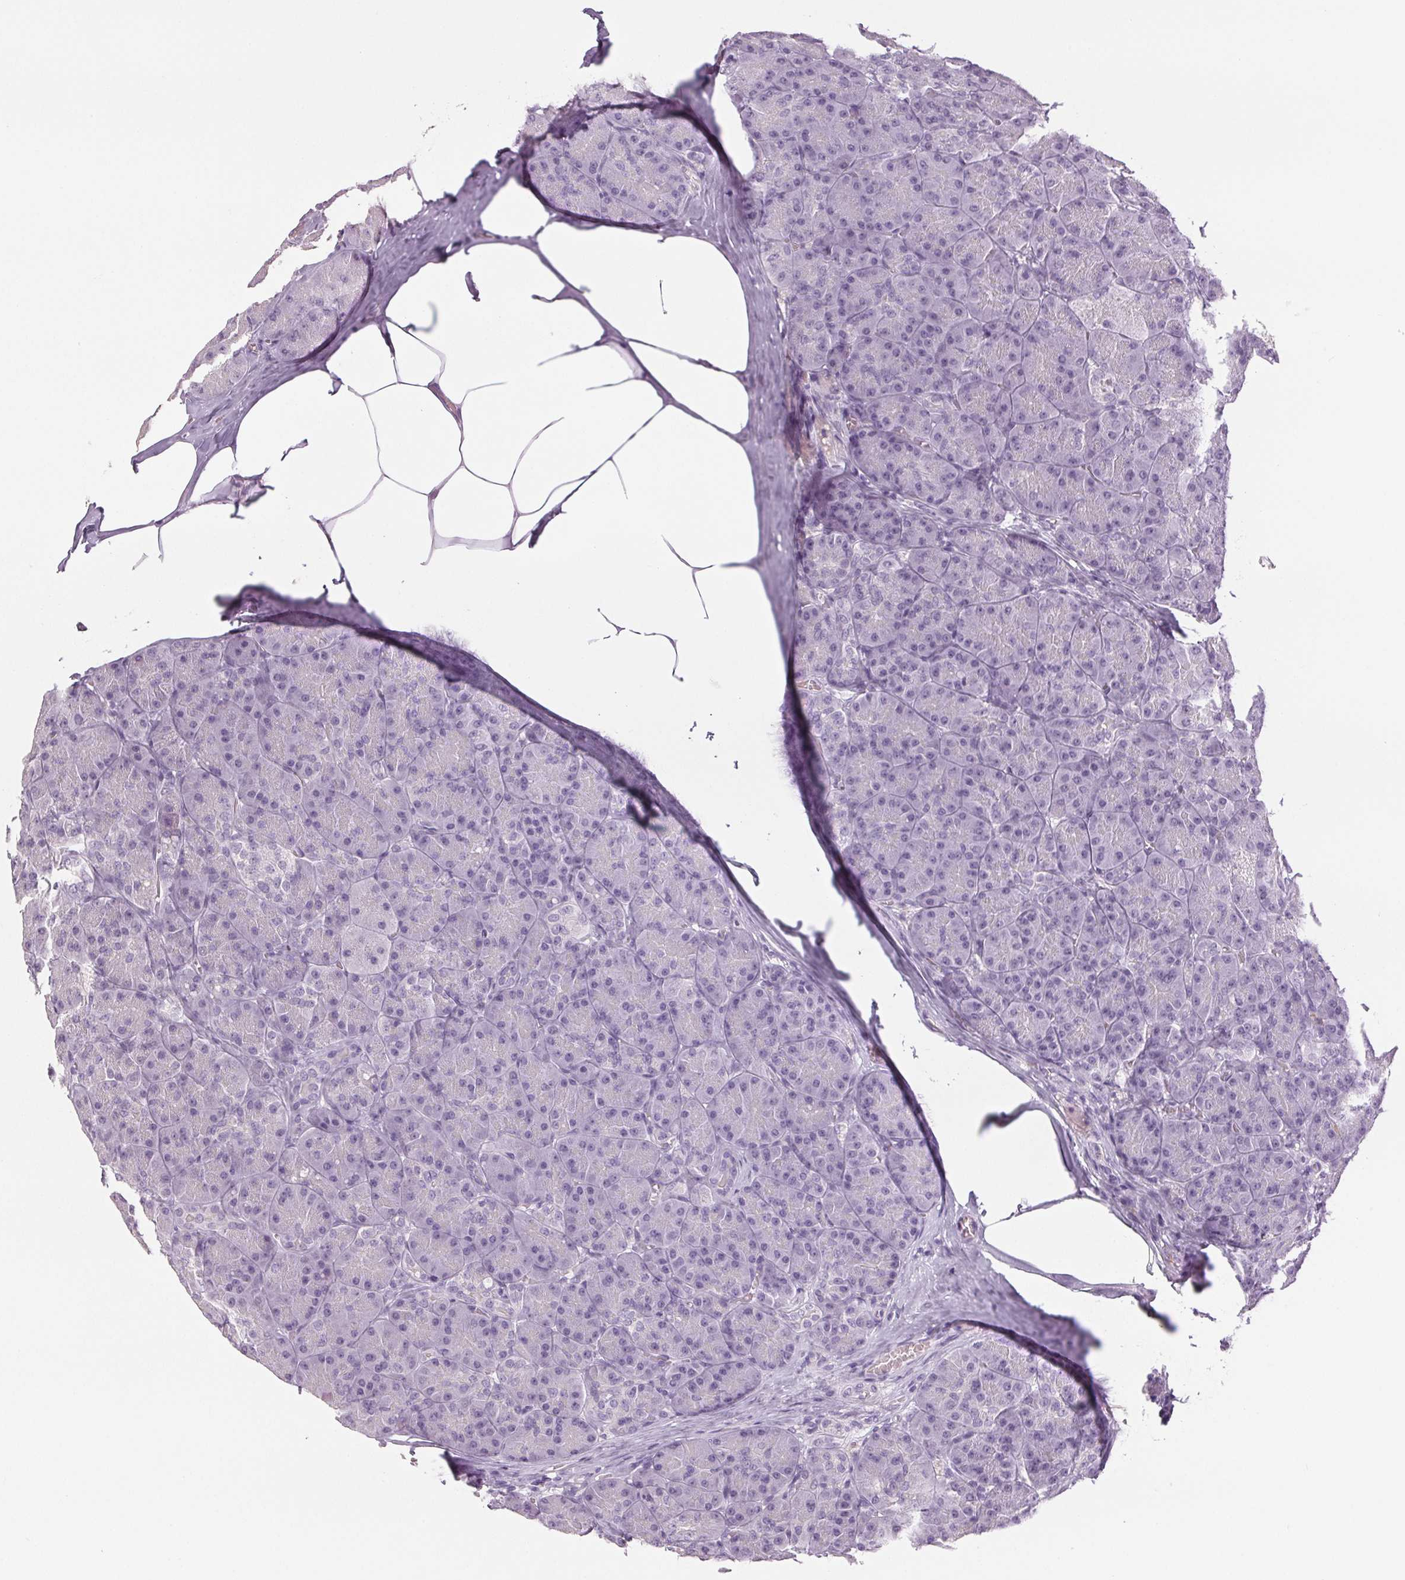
{"staining": {"intensity": "negative", "quantity": "none", "location": "none"}, "tissue": "pancreas", "cell_type": "Exocrine glandular cells", "image_type": "normal", "snomed": [{"axis": "morphology", "description": "Normal tissue, NOS"}, {"axis": "topography", "description": "Pancreas"}], "caption": "A histopathology image of pancreas stained for a protein reveals no brown staining in exocrine glandular cells.", "gene": "LTF", "patient": {"sex": "male", "age": 57}}